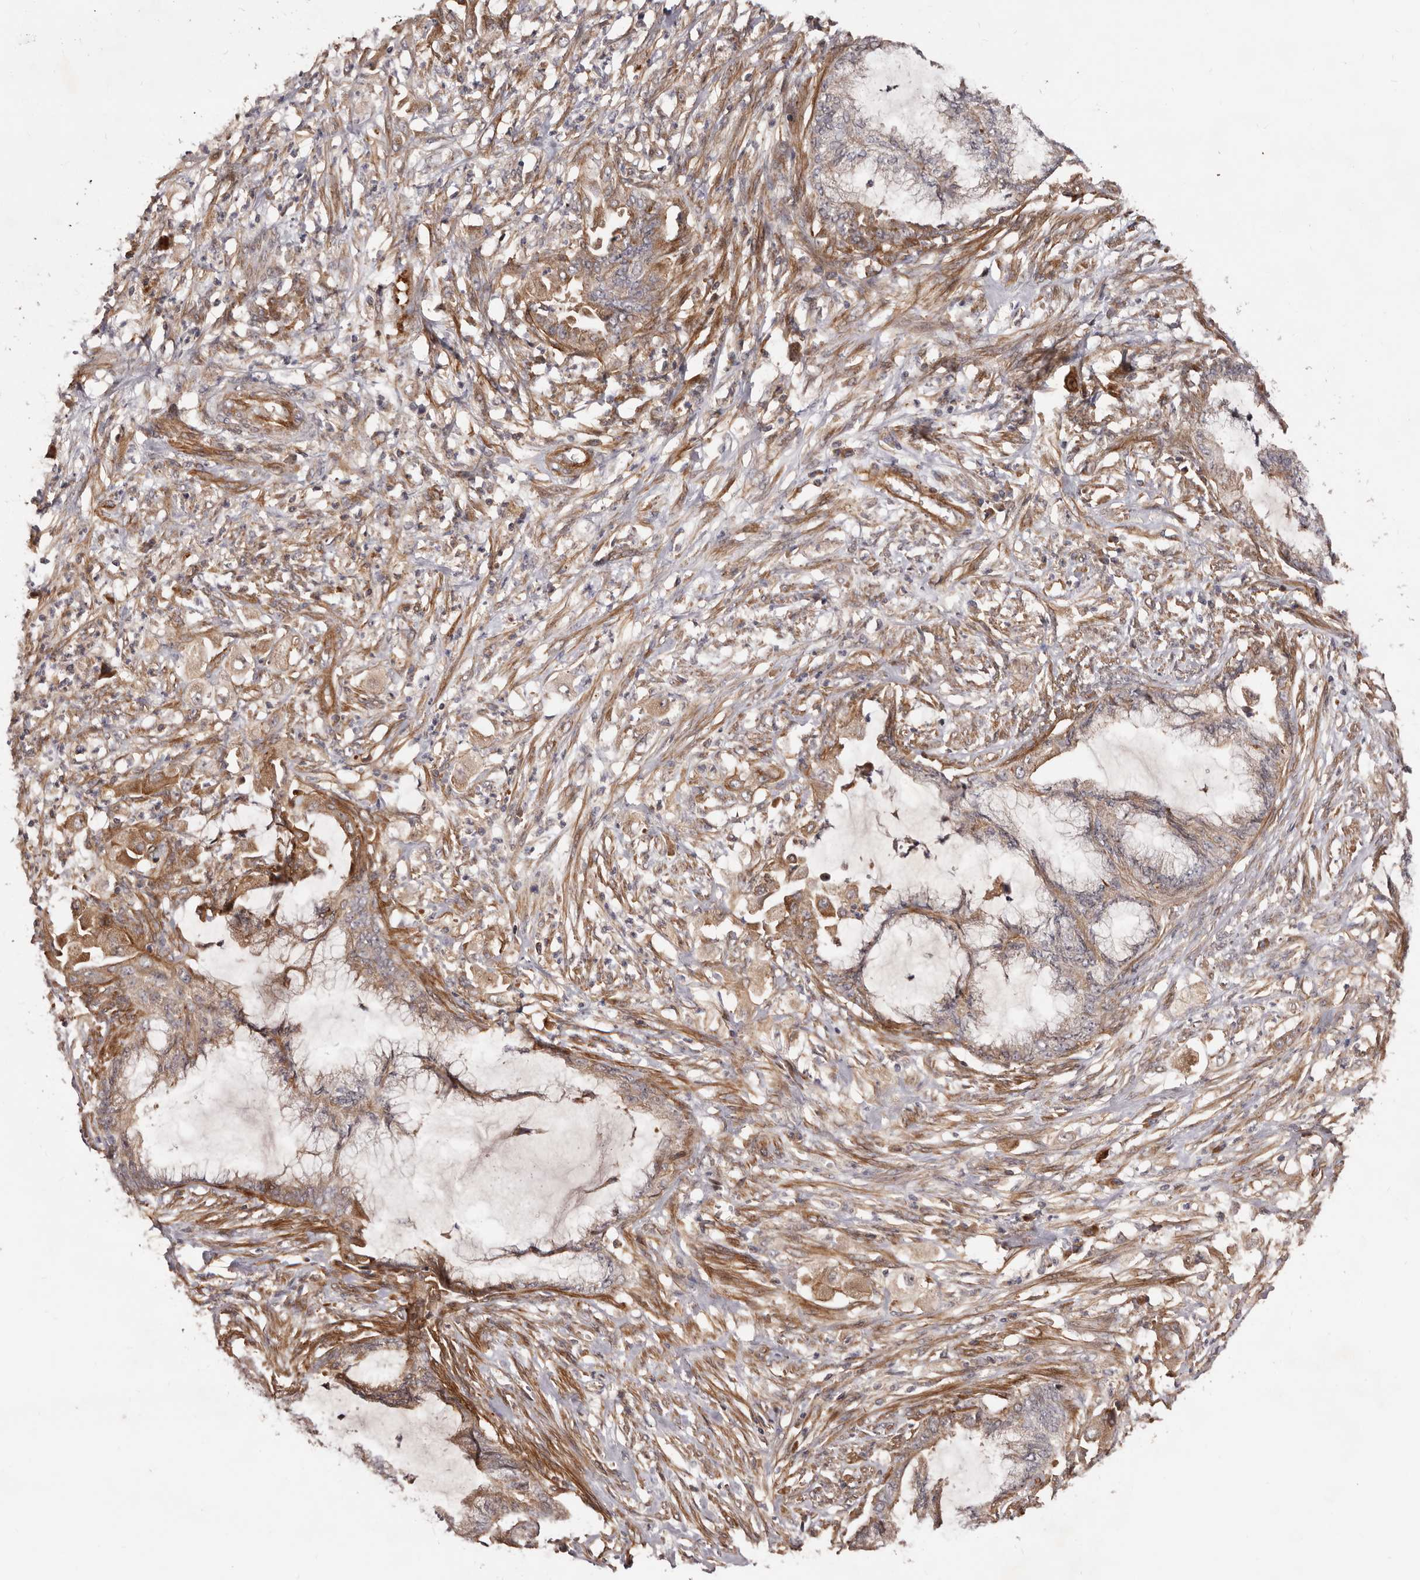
{"staining": {"intensity": "weak", "quantity": ">75%", "location": "cytoplasmic/membranous"}, "tissue": "endometrial cancer", "cell_type": "Tumor cells", "image_type": "cancer", "snomed": [{"axis": "morphology", "description": "Adenocarcinoma, NOS"}, {"axis": "topography", "description": "Endometrium"}], "caption": "Human adenocarcinoma (endometrial) stained for a protein (brown) displays weak cytoplasmic/membranous positive staining in approximately >75% of tumor cells.", "gene": "GTPBP1", "patient": {"sex": "female", "age": 86}}